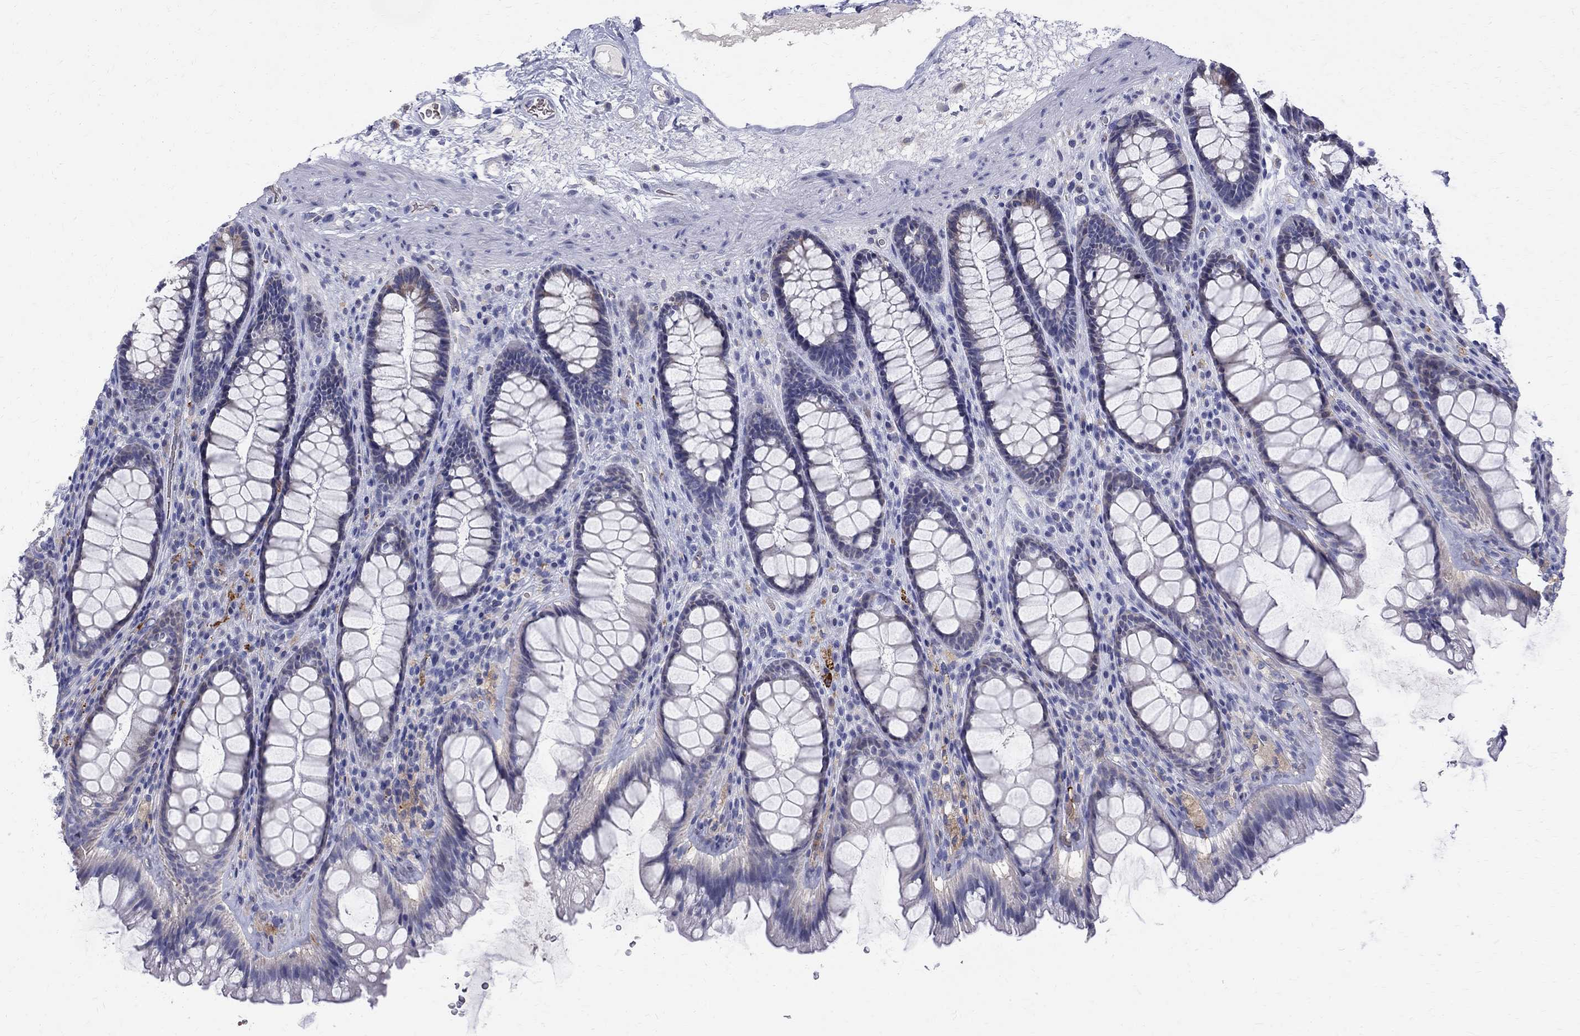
{"staining": {"intensity": "negative", "quantity": "none", "location": "none"}, "tissue": "rectum", "cell_type": "Glandular cells", "image_type": "normal", "snomed": [{"axis": "morphology", "description": "Normal tissue, NOS"}, {"axis": "topography", "description": "Rectum"}], "caption": "High magnification brightfield microscopy of unremarkable rectum stained with DAB (brown) and counterstained with hematoxylin (blue): glandular cells show no significant staining. (Immunohistochemistry, brightfield microscopy, high magnification).", "gene": "AGER", "patient": {"sex": "male", "age": 72}}